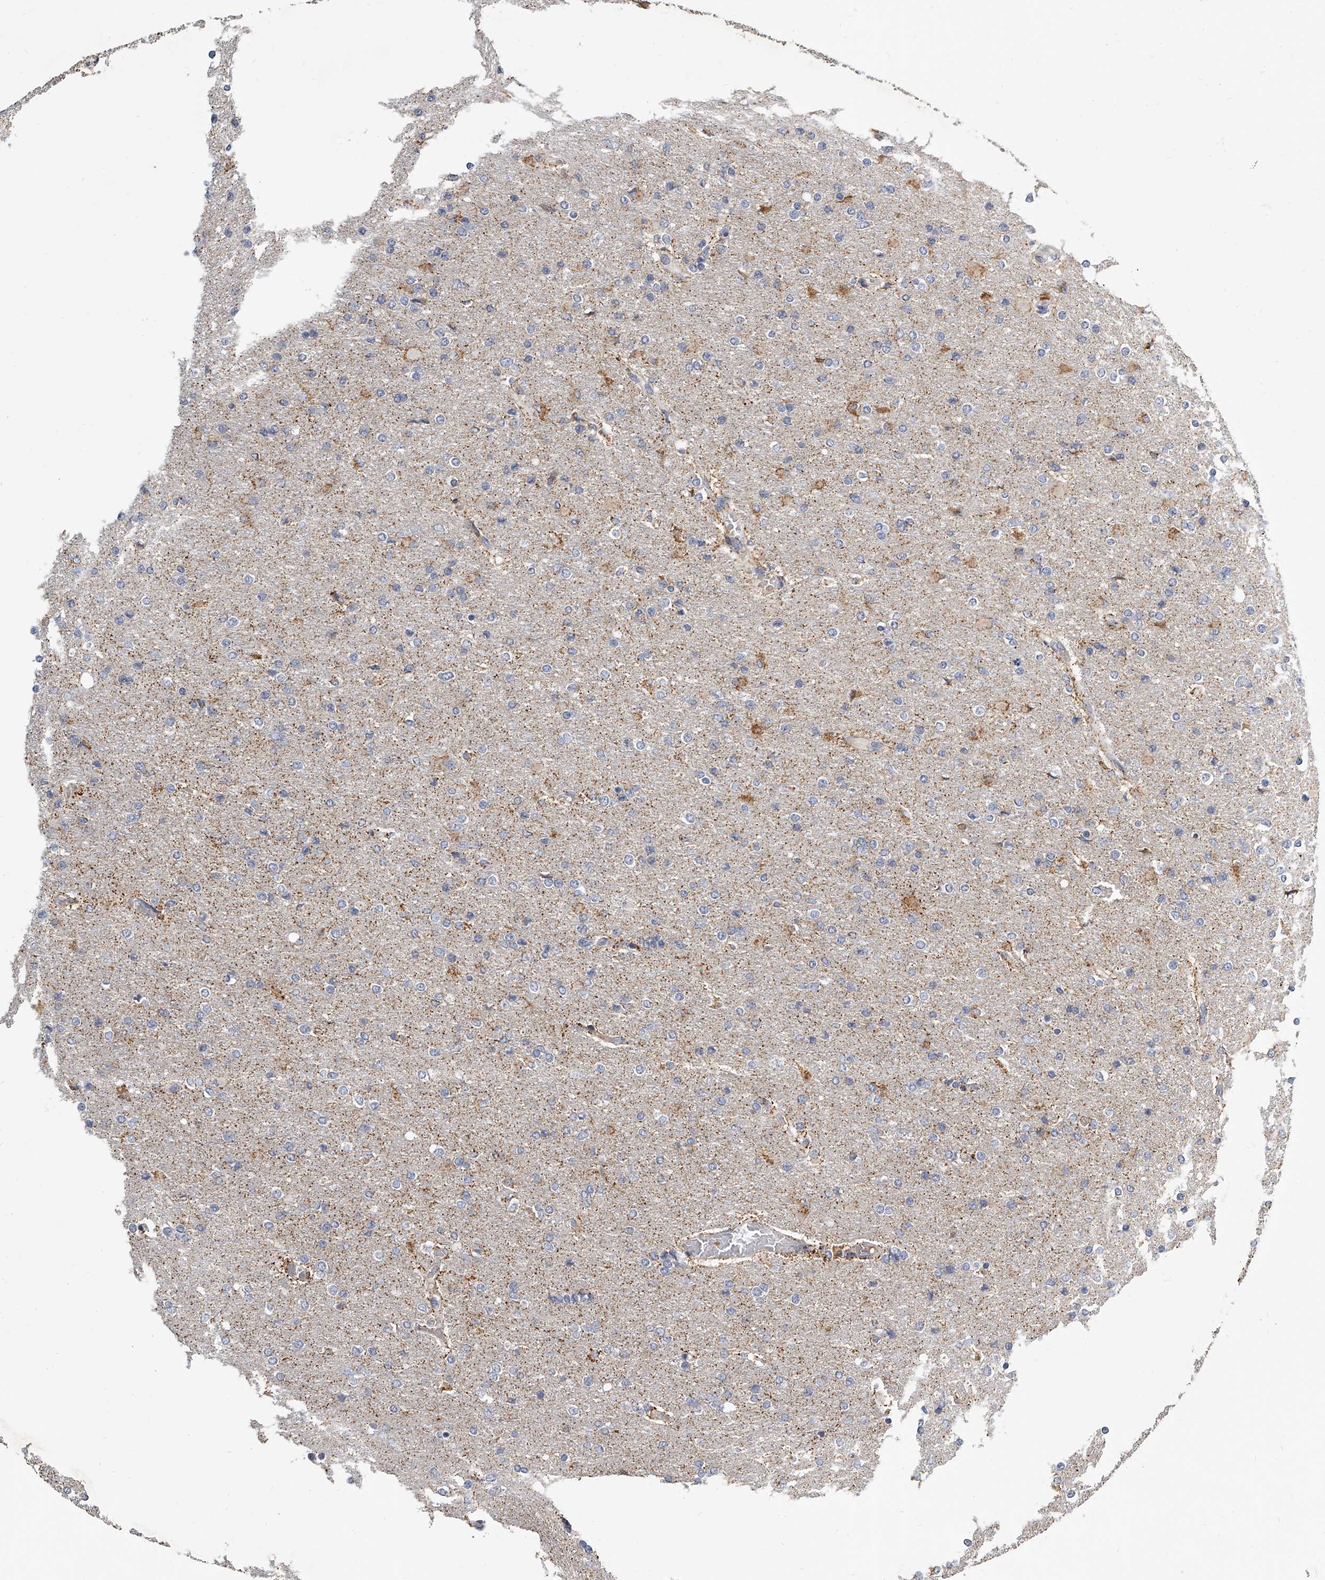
{"staining": {"intensity": "negative", "quantity": "none", "location": "none"}, "tissue": "glioma", "cell_type": "Tumor cells", "image_type": "cancer", "snomed": [{"axis": "morphology", "description": "Glioma, malignant, High grade"}, {"axis": "topography", "description": "Cerebral cortex"}], "caption": "Histopathology image shows no significant protein staining in tumor cells of malignant glioma (high-grade).", "gene": "KLHL7", "patient": {"sex": "female", "age": 36}}